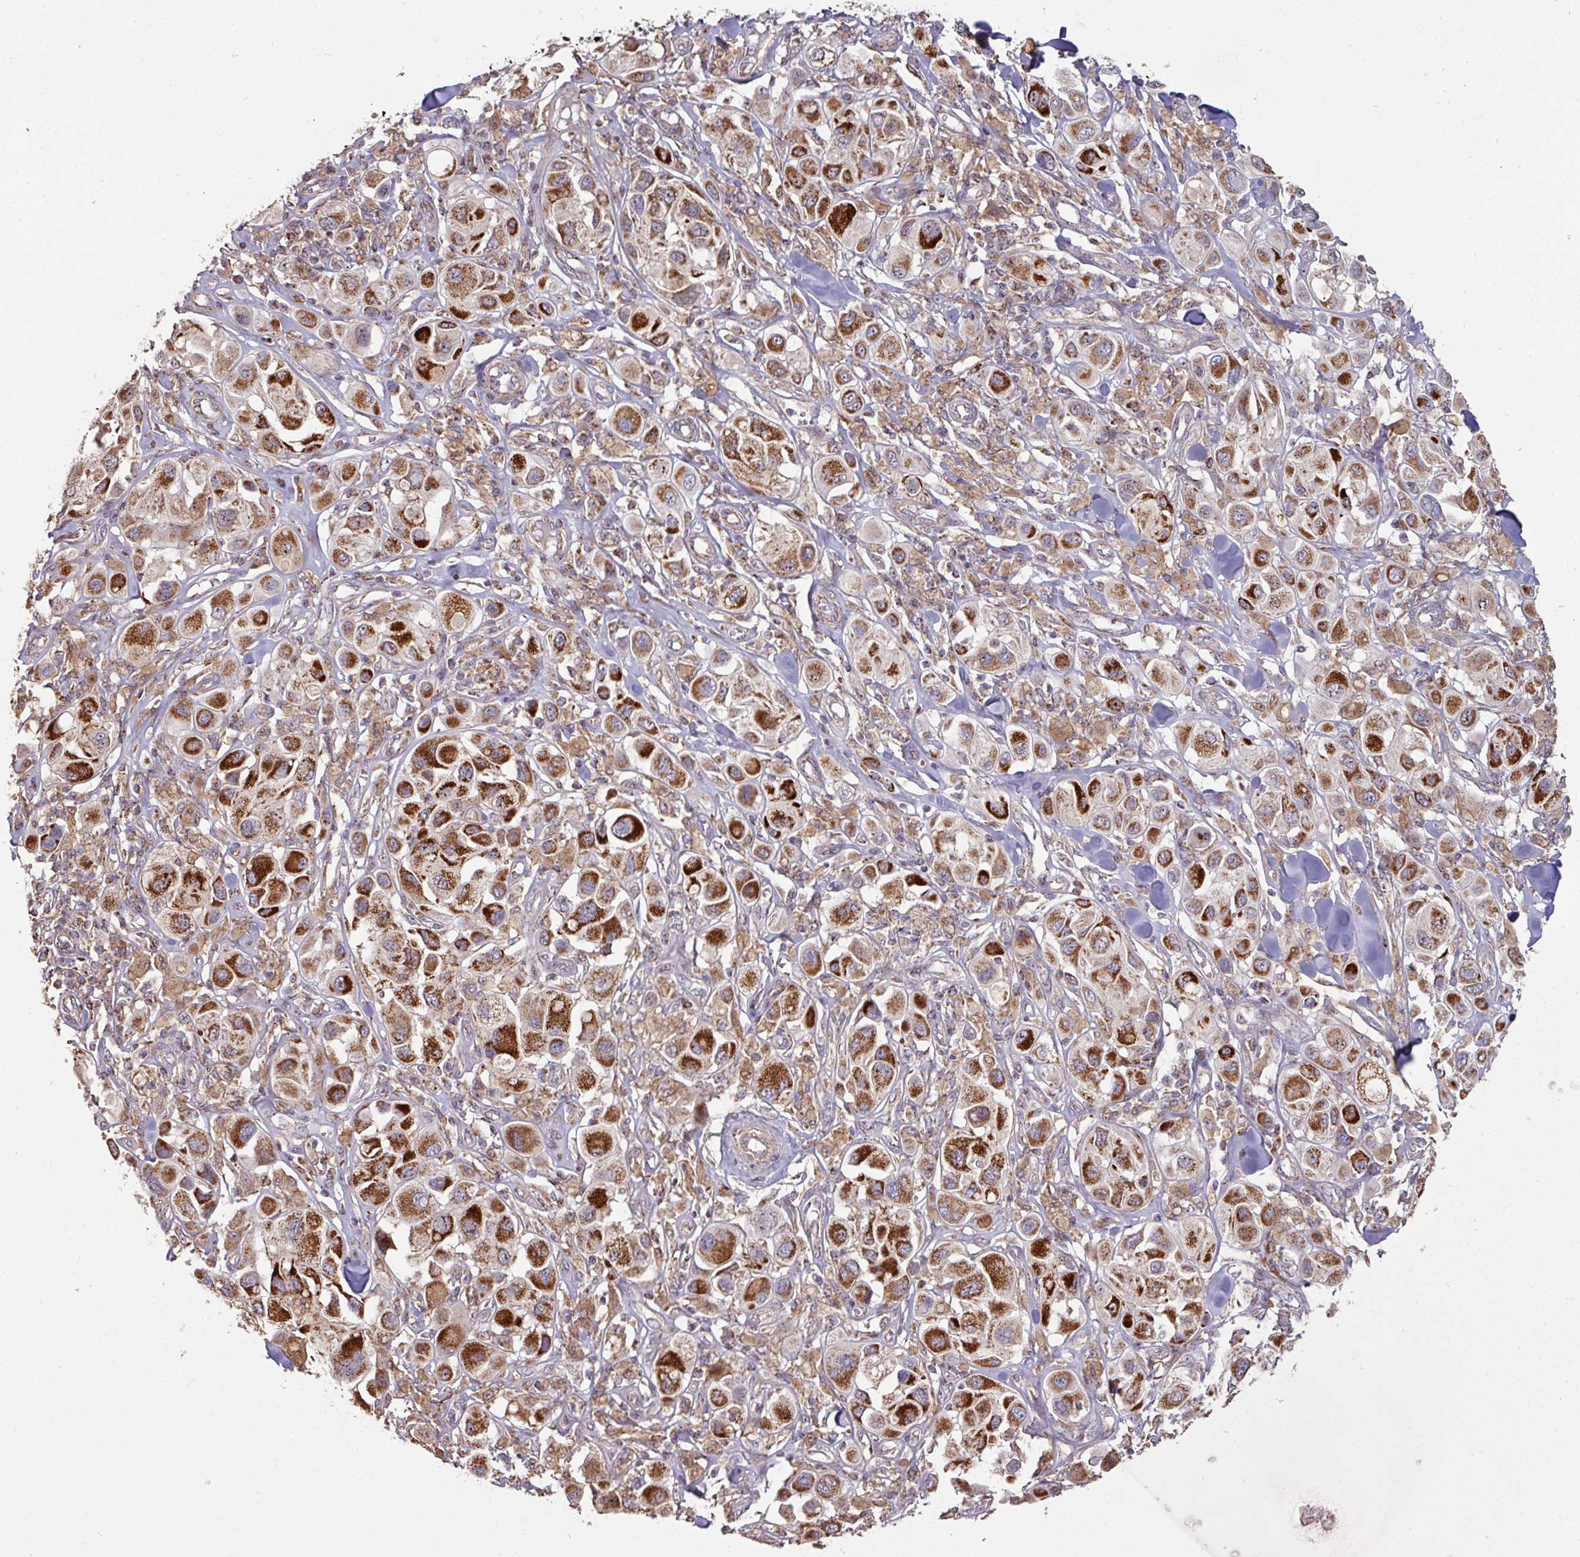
{"staining": {"intensity": "strong", "quantity": ">75%", "location": "cytoplasmic/membranous"}, "tissue": "melanoma", "cell_type": "Tumor cells", "image_type": "cancer", "snomed": [{"axis": "morphology", "description": "Malignant melanoma, Metastatic site"}, {"axis": "topography", "description": "Skin"}], "caption": "This photomicrograph shows immunohistochemistry staining of melanoma, with high strong cytoplasmic/membranous expression in approximately >75% of tumor cells.", "gene": "OR2D3", "patient": {"sex": "male", "age": 41}}